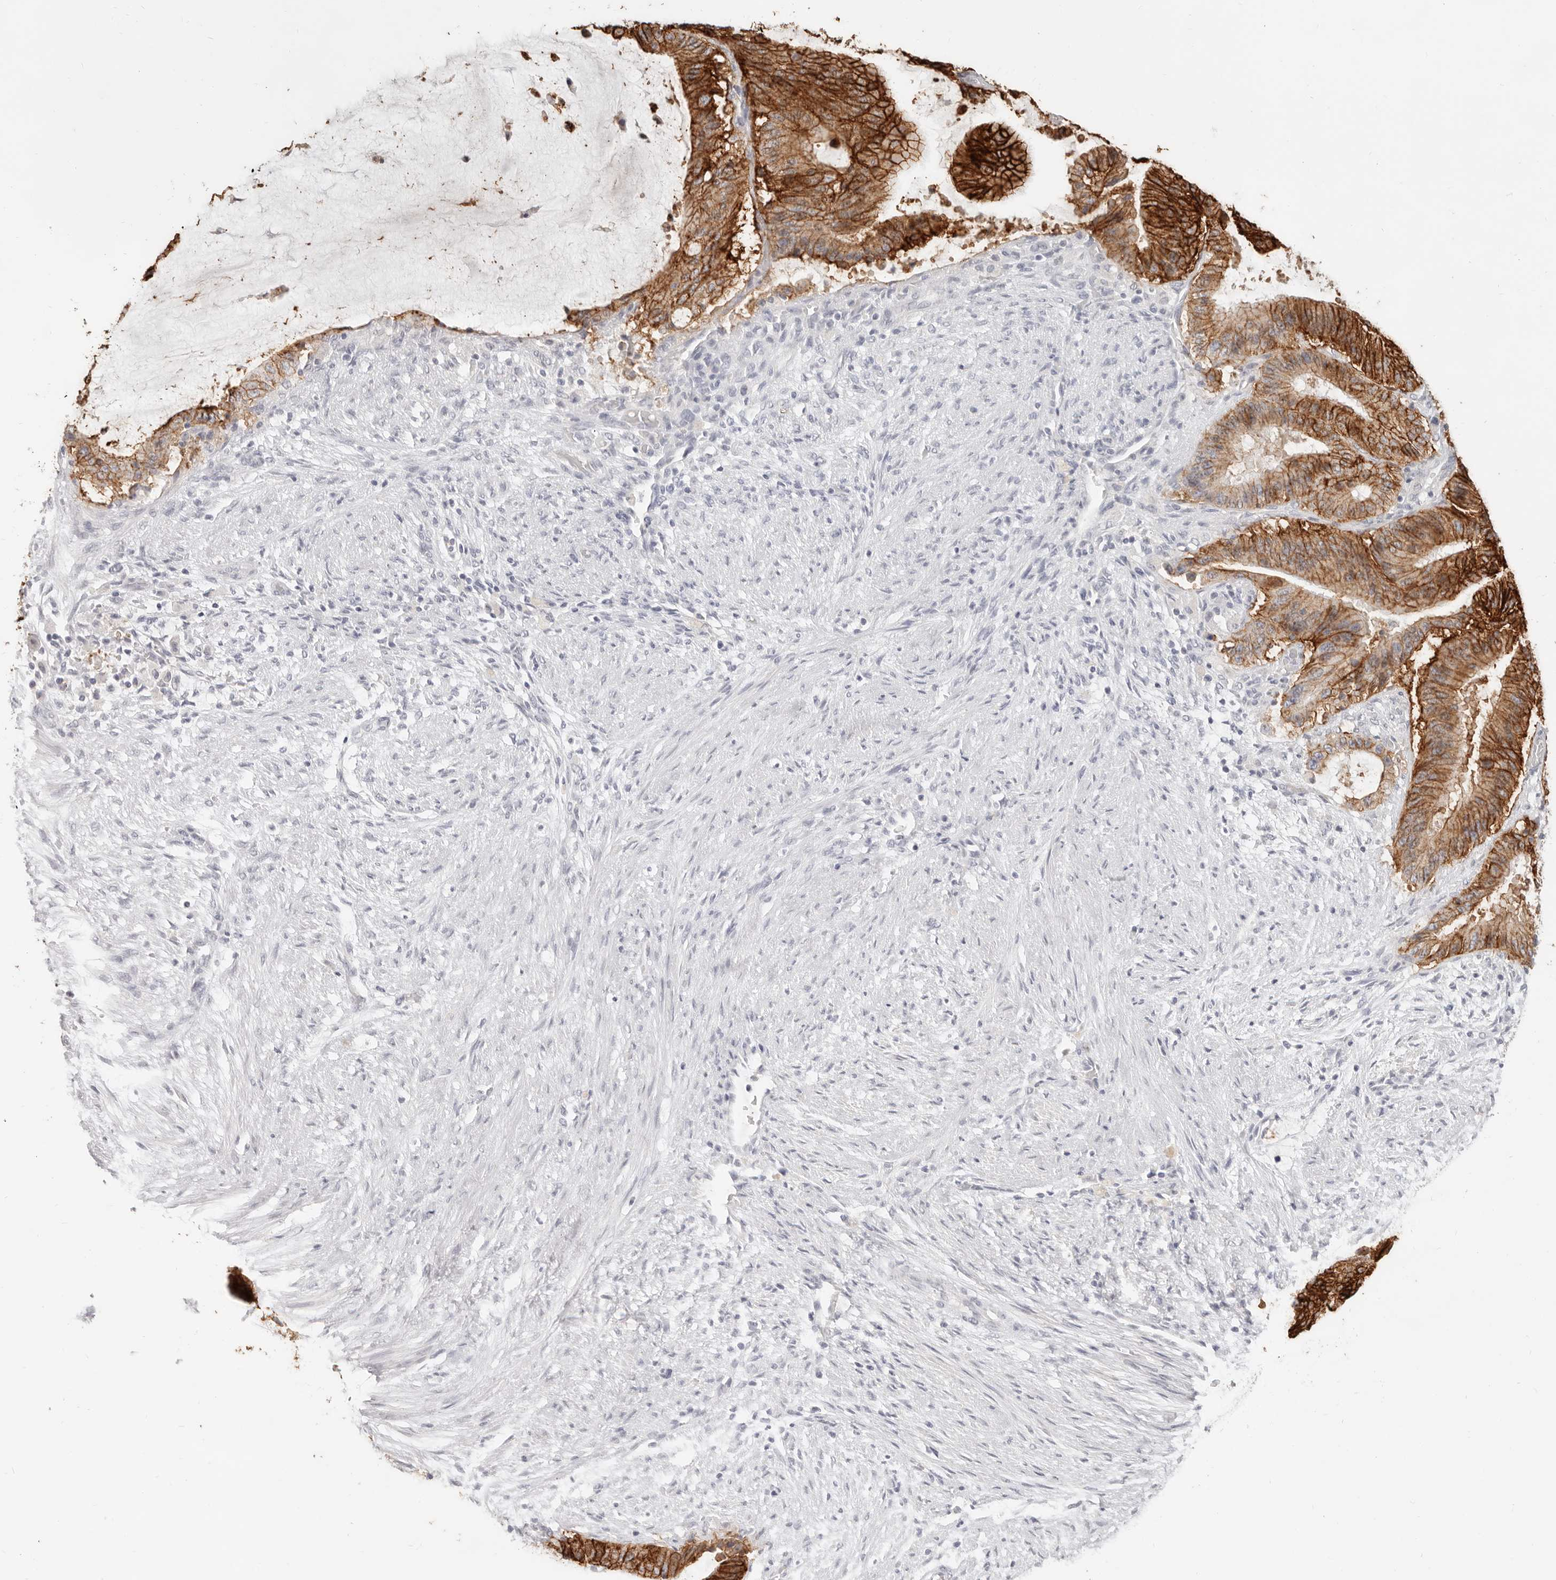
{"staining": {"intensity": "strong", "quantity": ">75%", "location": "cytoplasmic/membranous"}, "tissue": "liver cancer", "cell_type": "Tumor cells", "image_type": "cancer", "snomed": [{"axis": "morphology", "description": "Normal tissue, NOS"}, {"axis": "morphology", "description": "Cholangiocarcinoma"}, {"axis": "topography", "description": "Liver"}, {"axis": "topography", "description": "Peripheral nerve tissue"}], "caption": "A photomicrograph showing strong cytoplasmic/membranous expression in about >75% of tumor cells in liver cholangiocarcinoma, as visualized by brown immunohistochemical staining.", "gene": "EPCAM", "patient": {"sex": "female", "age": 73}}